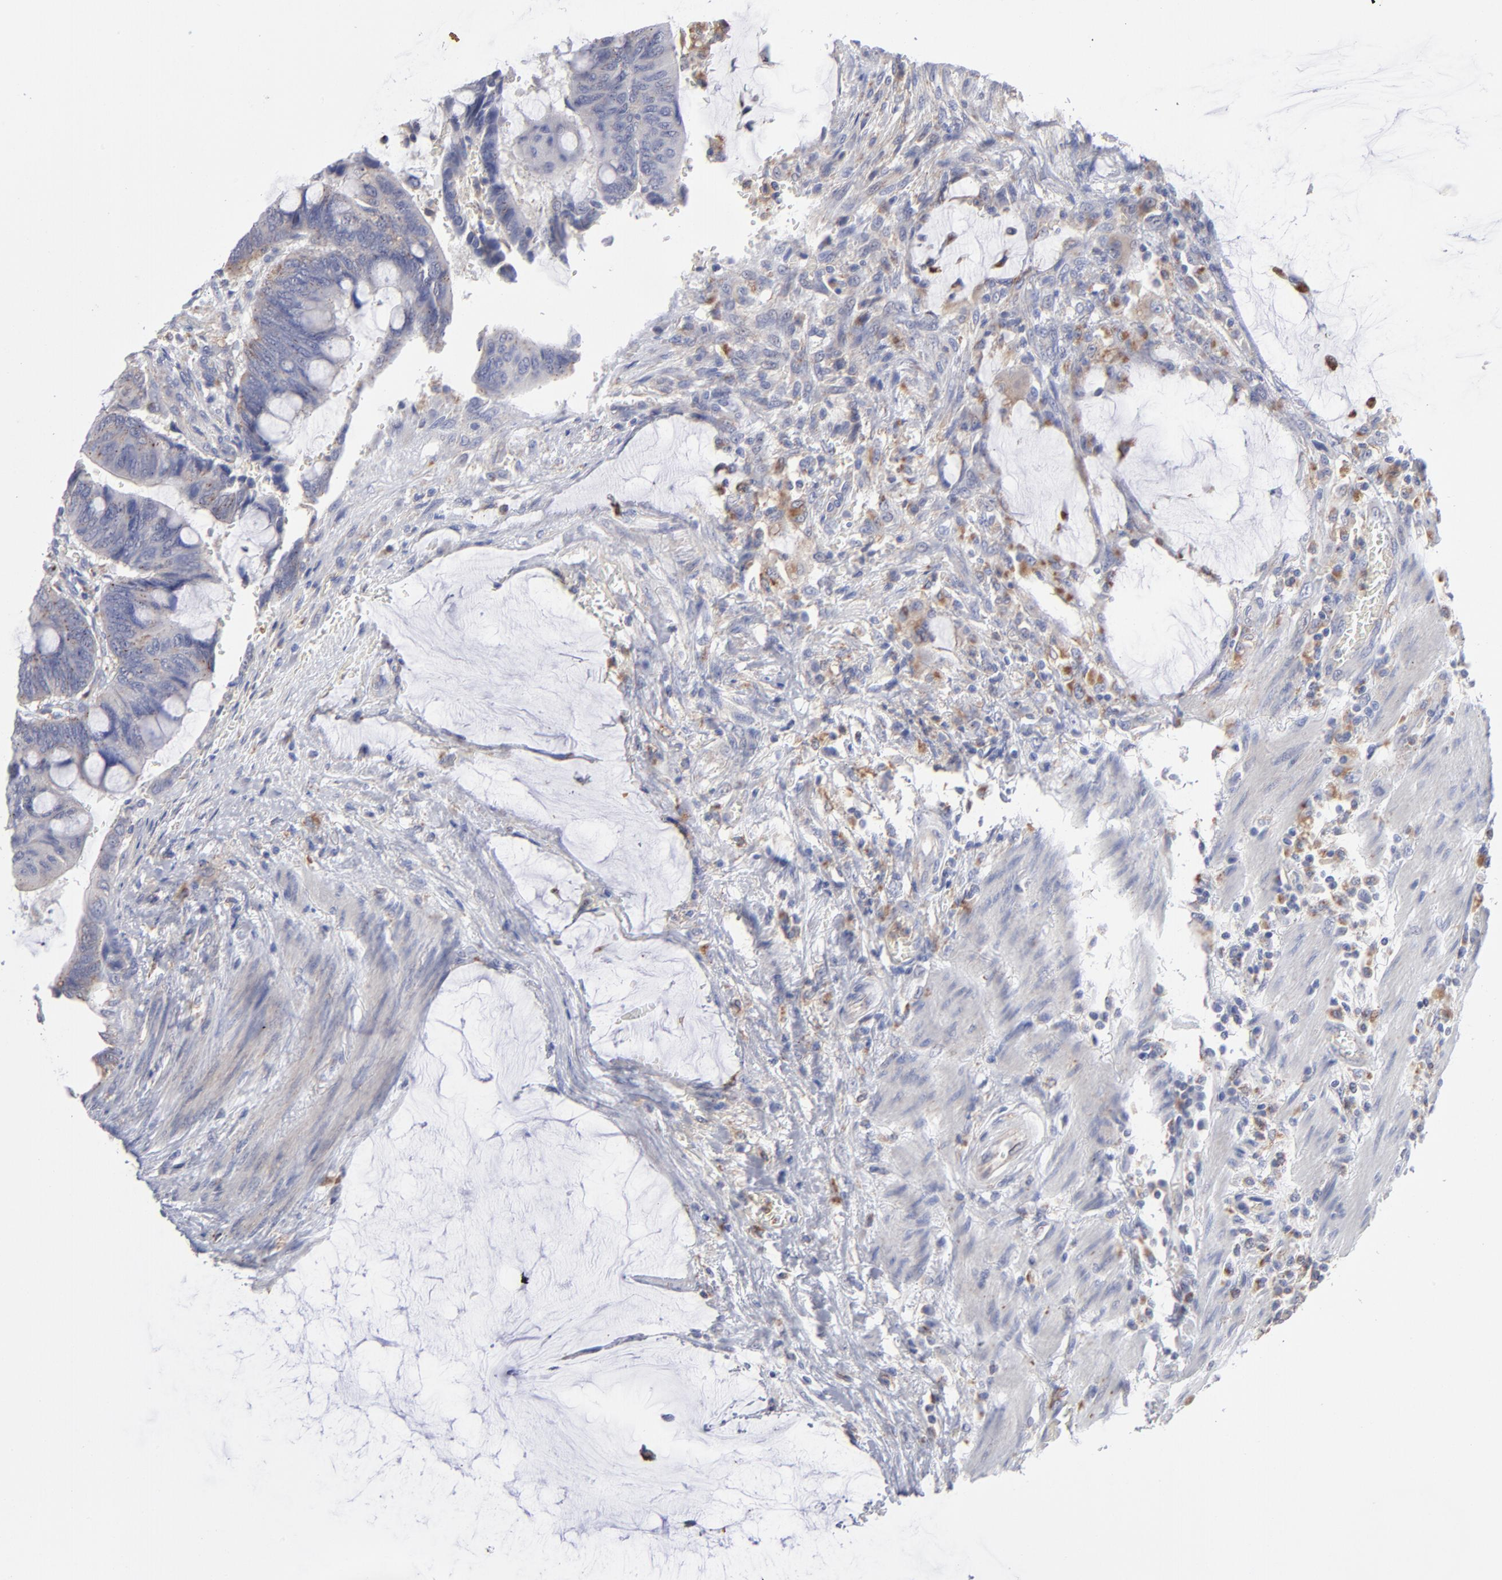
{"staining": {"intensity": "weak", "quantity": ">75%", "location": "cytoplasmic/membranous"}, "tissue": "colorectal cancer", "cell_type": "Tumor cells", "image_type": "cancer", "snomed": [{"axis": "morphology", "description": "Normal tissue, NOS"}, {"axis": "morphology", "description": "Adenocarcinoma, NOS"}, {"axis": "topography", "description": "Rectum"}], "caption": "Immunohistochemical staining of colorectal adenocarcinoma reveals low levels of weak cytoplasmic/membranous protein staining in approximately >75% of tumor cells. (DAB IHC with brightfield microscopy, high magnification).", "gene": "RRAGB", "patient": {"sex": "male", "age": 92}}